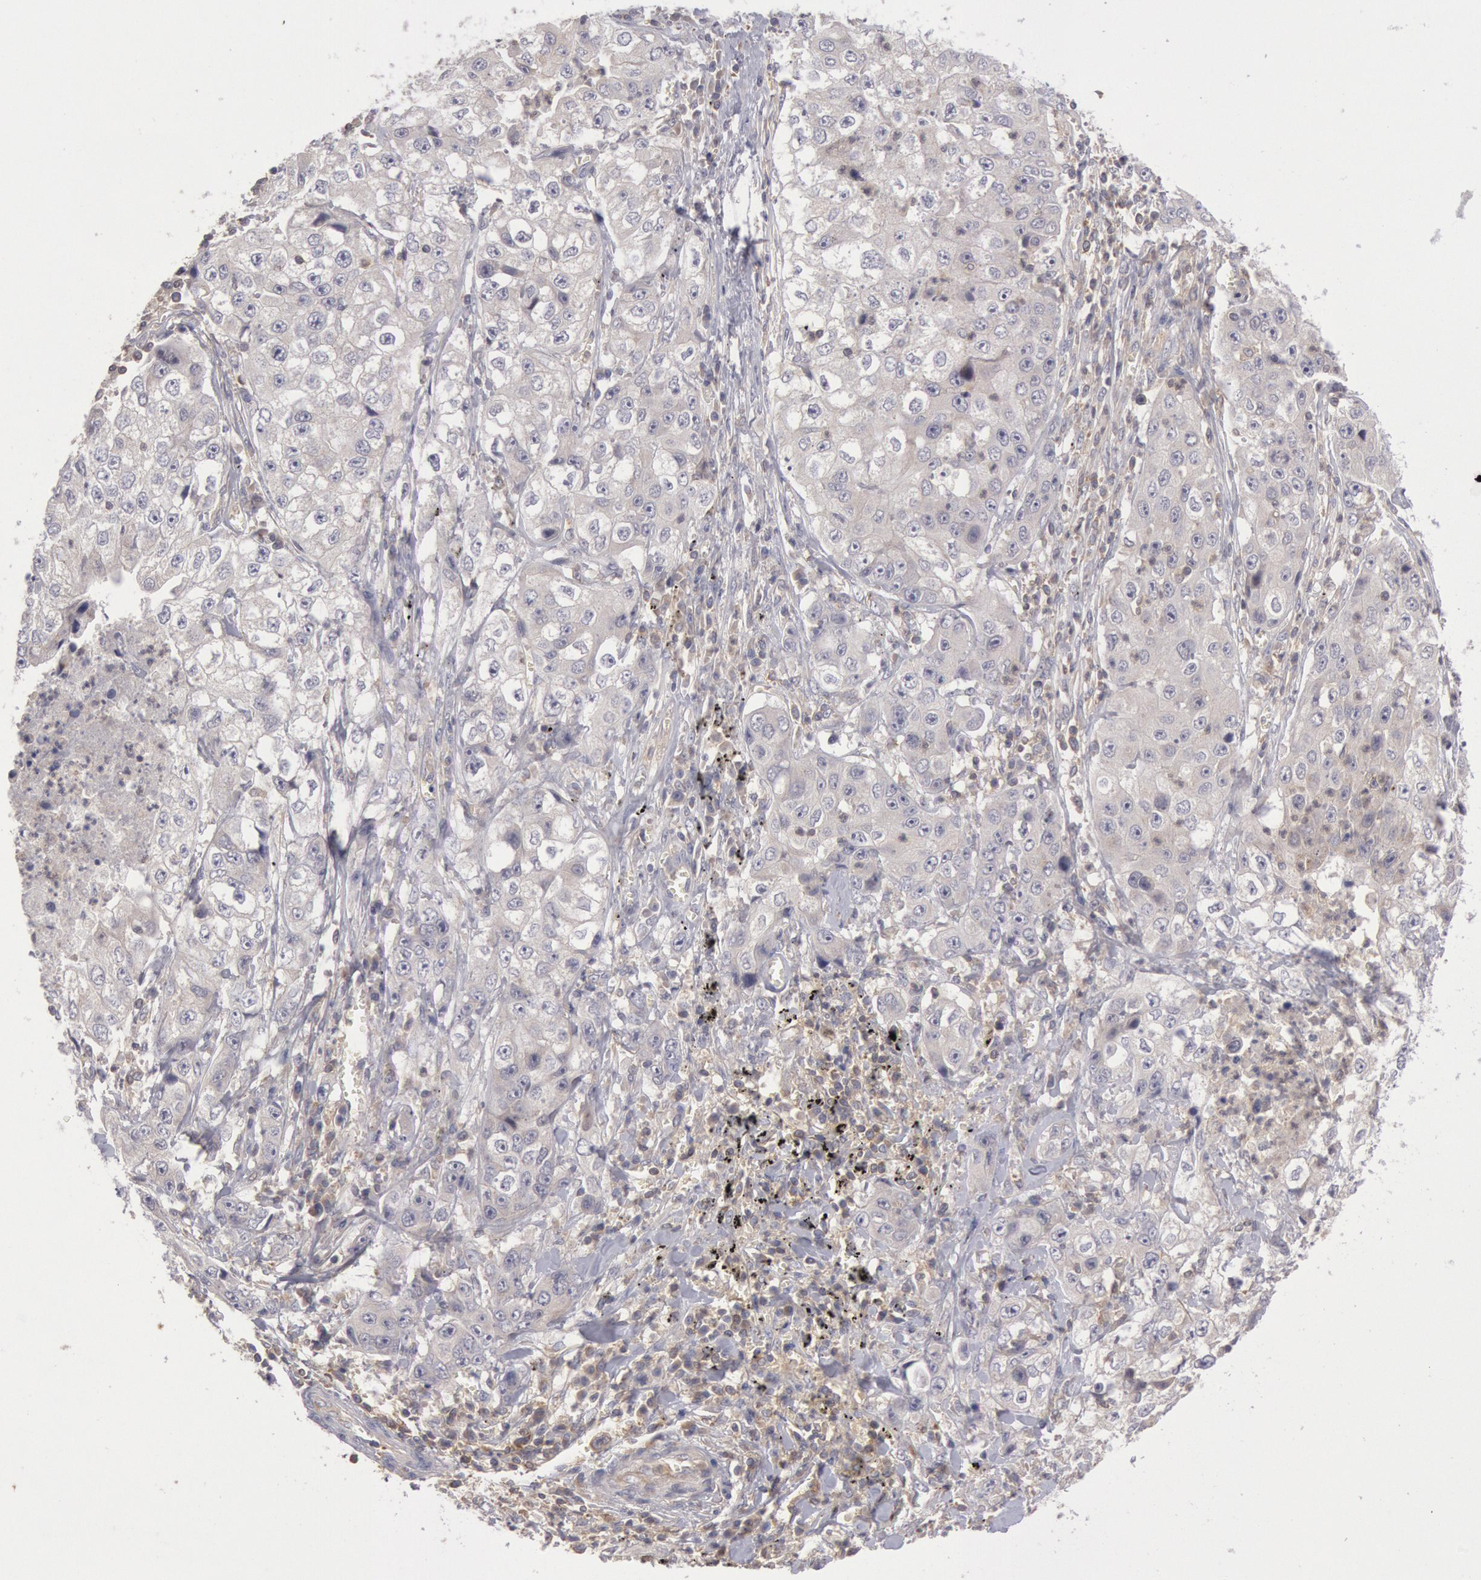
{"staining": {"intensity": "negative", "quantity": "none", "location": "none"}, "tissue": "lung cancer", "cell_type": "Tumor cells", "image_type": "cancer", "snomed": [{"axis": "morphology", "description": "Squamous cell carcinoma, NOS"}, {"axis": "topography", "description": "Lung"}], "caption": "Tumor cells show no significant positivity in lung cancer (squamous cell carcinoma). (Brightfield microscopy of DAB immunohistochemistry (IHC) at high magnification).", "gene": "PIK3R1", "patient": {"sex": "male", "age": 64}}